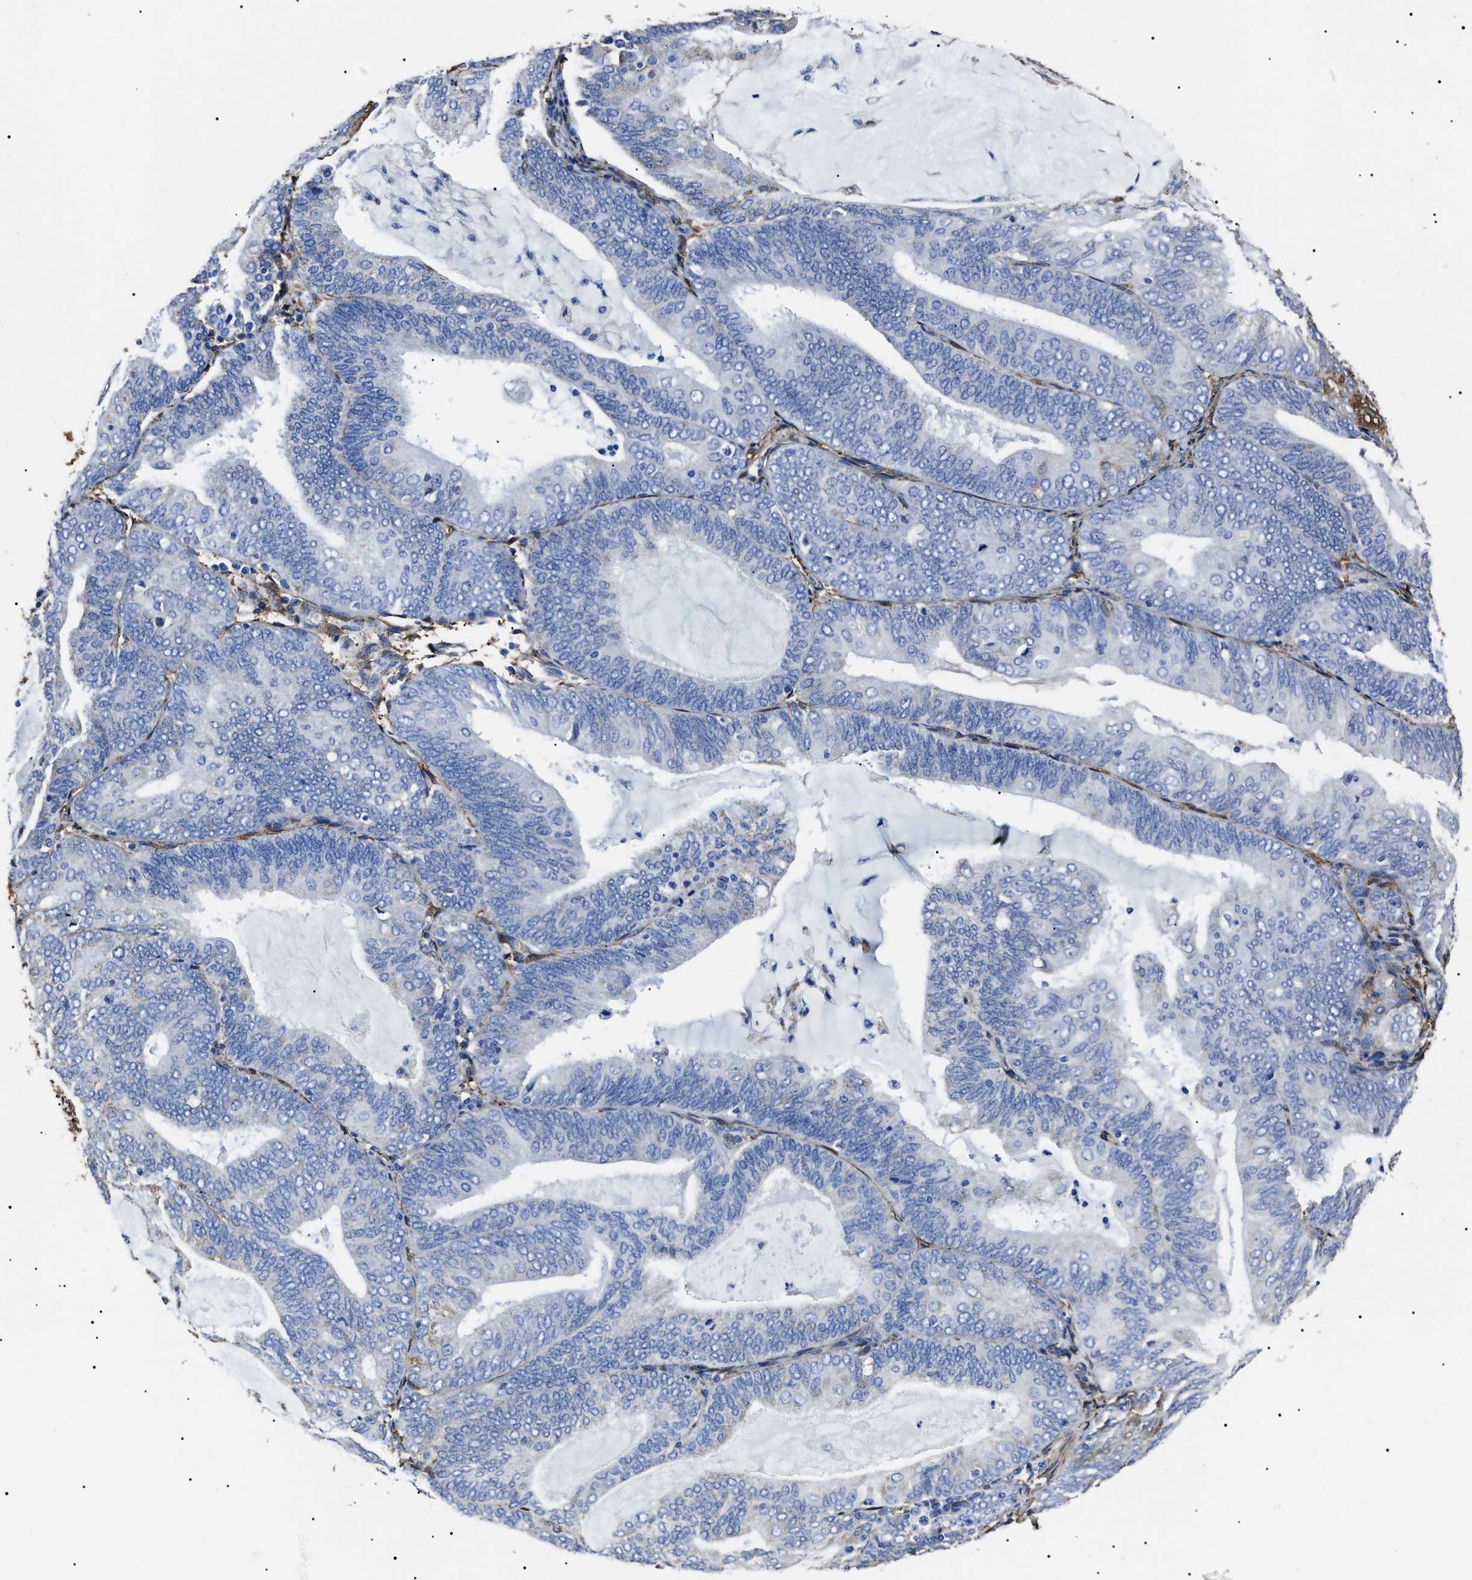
{"staining": {"intensity": "negative", "quantity": "none", "location": "none"}, "tissue": "endometrial cancer", "cell_type": "Tumor cells", "image_type": "cancer", "snomed": [{"axis": "morphology", "description": "Adenocarcinoma, NOS"}, {"axis": "topography", "description": "Endometrium"}], "caption": "Micrograph shows no protein staining in tumor cells of endometrial cancer tissue.", "gene": "ALDH1A1", "patient": {"sex": "female", "age": 81}}